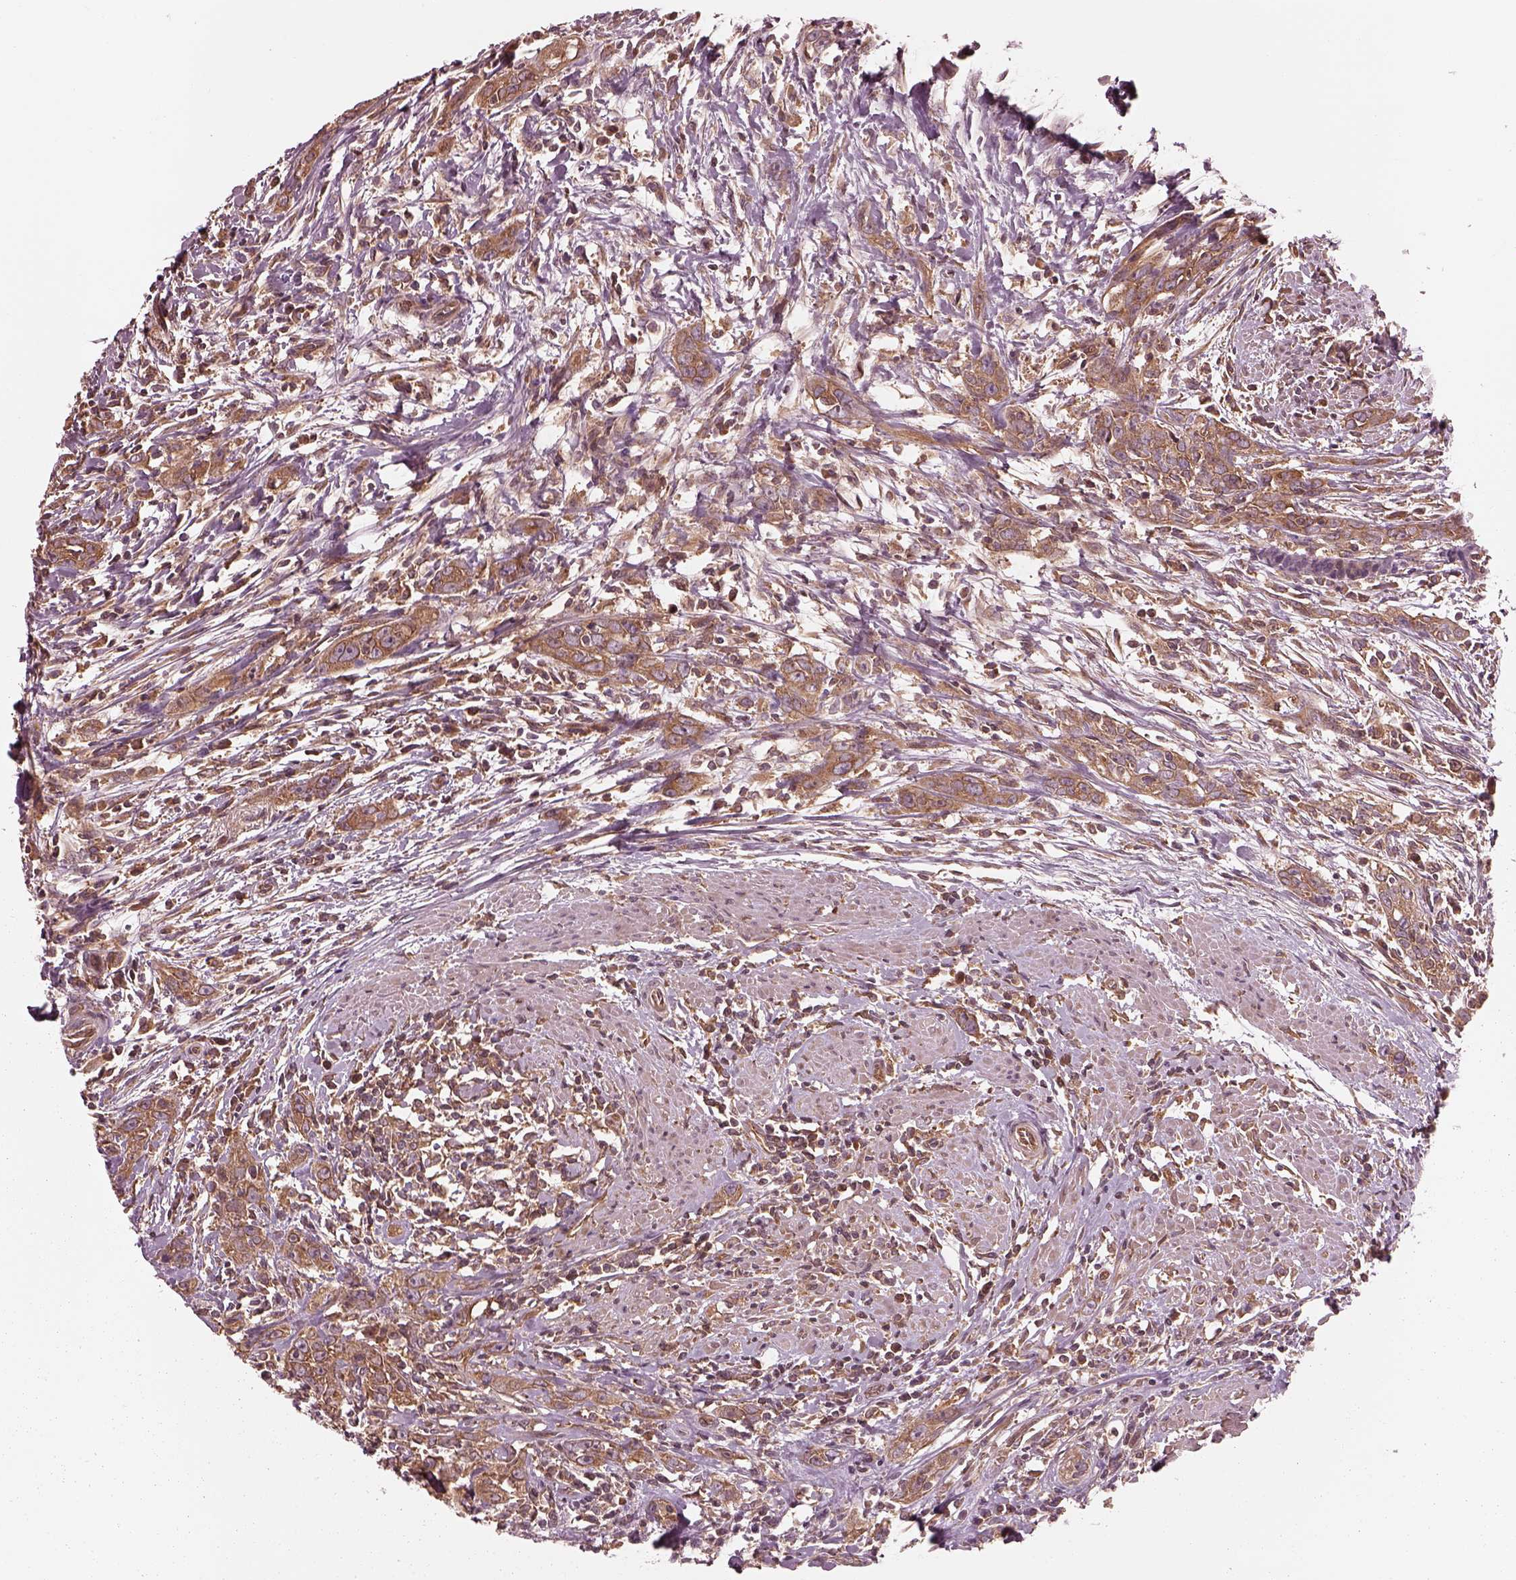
{"staining": {"intensity": "moderate", "quantity": ">75%", "location": "cytoplasmic/membranous"}, "tissue": "urothelial cancer", "cell_type": "Tumor cells", "image_type": "cancer", "snomed": [{"axis": "morphology", "description": "Urothelial carcinoma, High grade"}, {"axis": "topography", "description": "Urinary bladder"}], "caption": "This is an image of immunohistochemistry (IHC) staining of urothelial carcinoma (high-grade), which shows moderate positivity in the cytoplasmic/membranous of tumor cells.", "gene": "PIK3R2", "patient": {"sex": "male", "age": 83}}